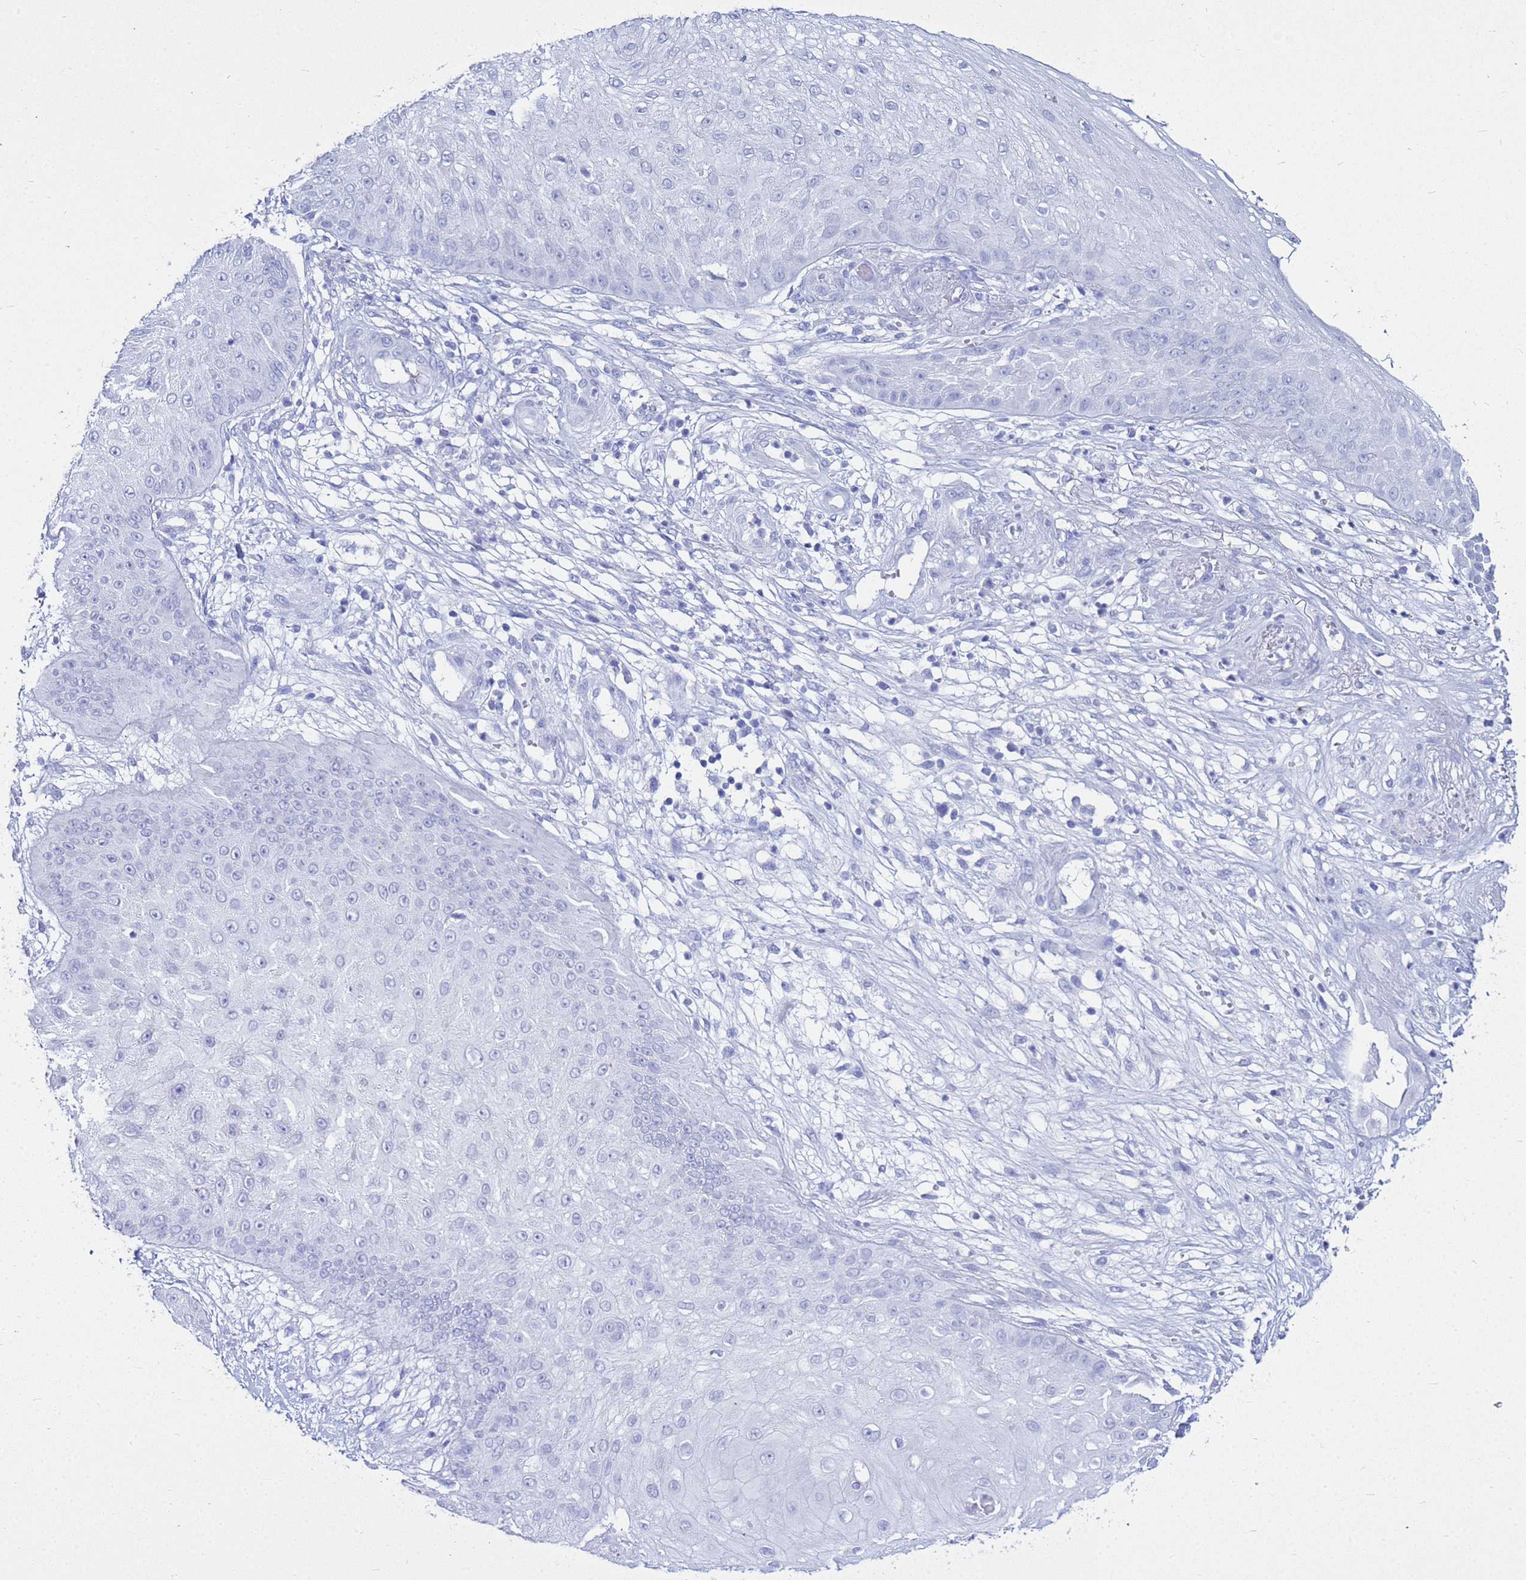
{"staining": {"intensity": "negative", "quantity": "none", "location": "none"}, "tissue": "skin cancer", "cell_type": "Tumor cells", "image_type": "cancer", "snomed": [{"axis": "morphology", "description": "Squamous cell carcinoma, NOS"}, {"axis": "topography", "description": "Skin"}], "caption": "The micrograph exhibits no significant staining in tumor cells of skin cancer.", "gene": "CKB", "patient": {"sex": "male", "age": 70}}